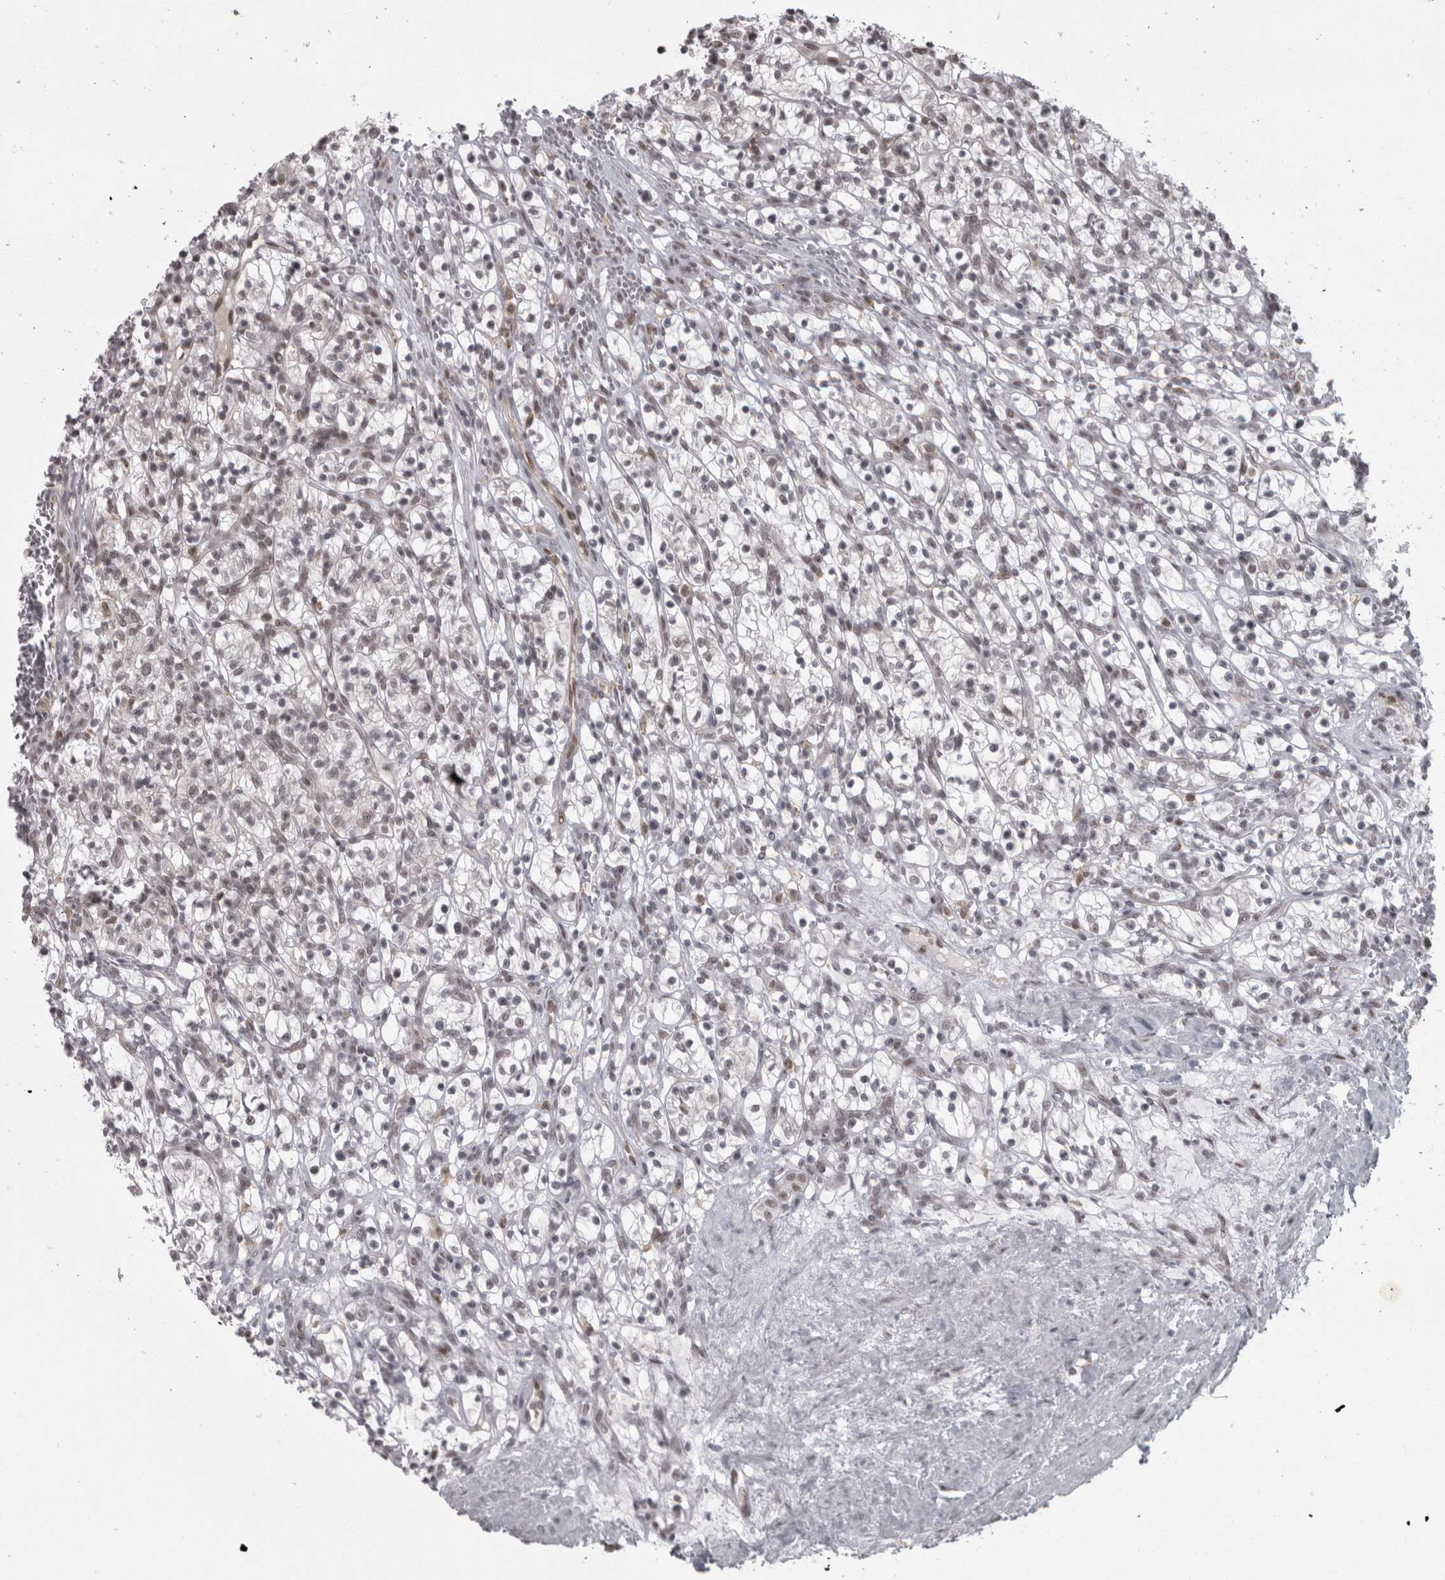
{"staining": {"intensity": "weak", "quantity": "<25%", "location": "nuclear"}, "tissue": "renal cancer", "cell_type": "Tumor cells", "image_type": "cancer", "snomed": [{"axis": "morphology", "description": "Adenocarcinoma, NOS"}, {"axis": "topography", "description": "Kidney"}], "caption": "Protein analysis of renal adenocarcinoma reveals no significant expression in tumor cells. (Brightfield microscopy of DAB immunohistochemistry at high magnification).", "gene": "MICU3", "patient": {"sex": "female", "age": 57}}